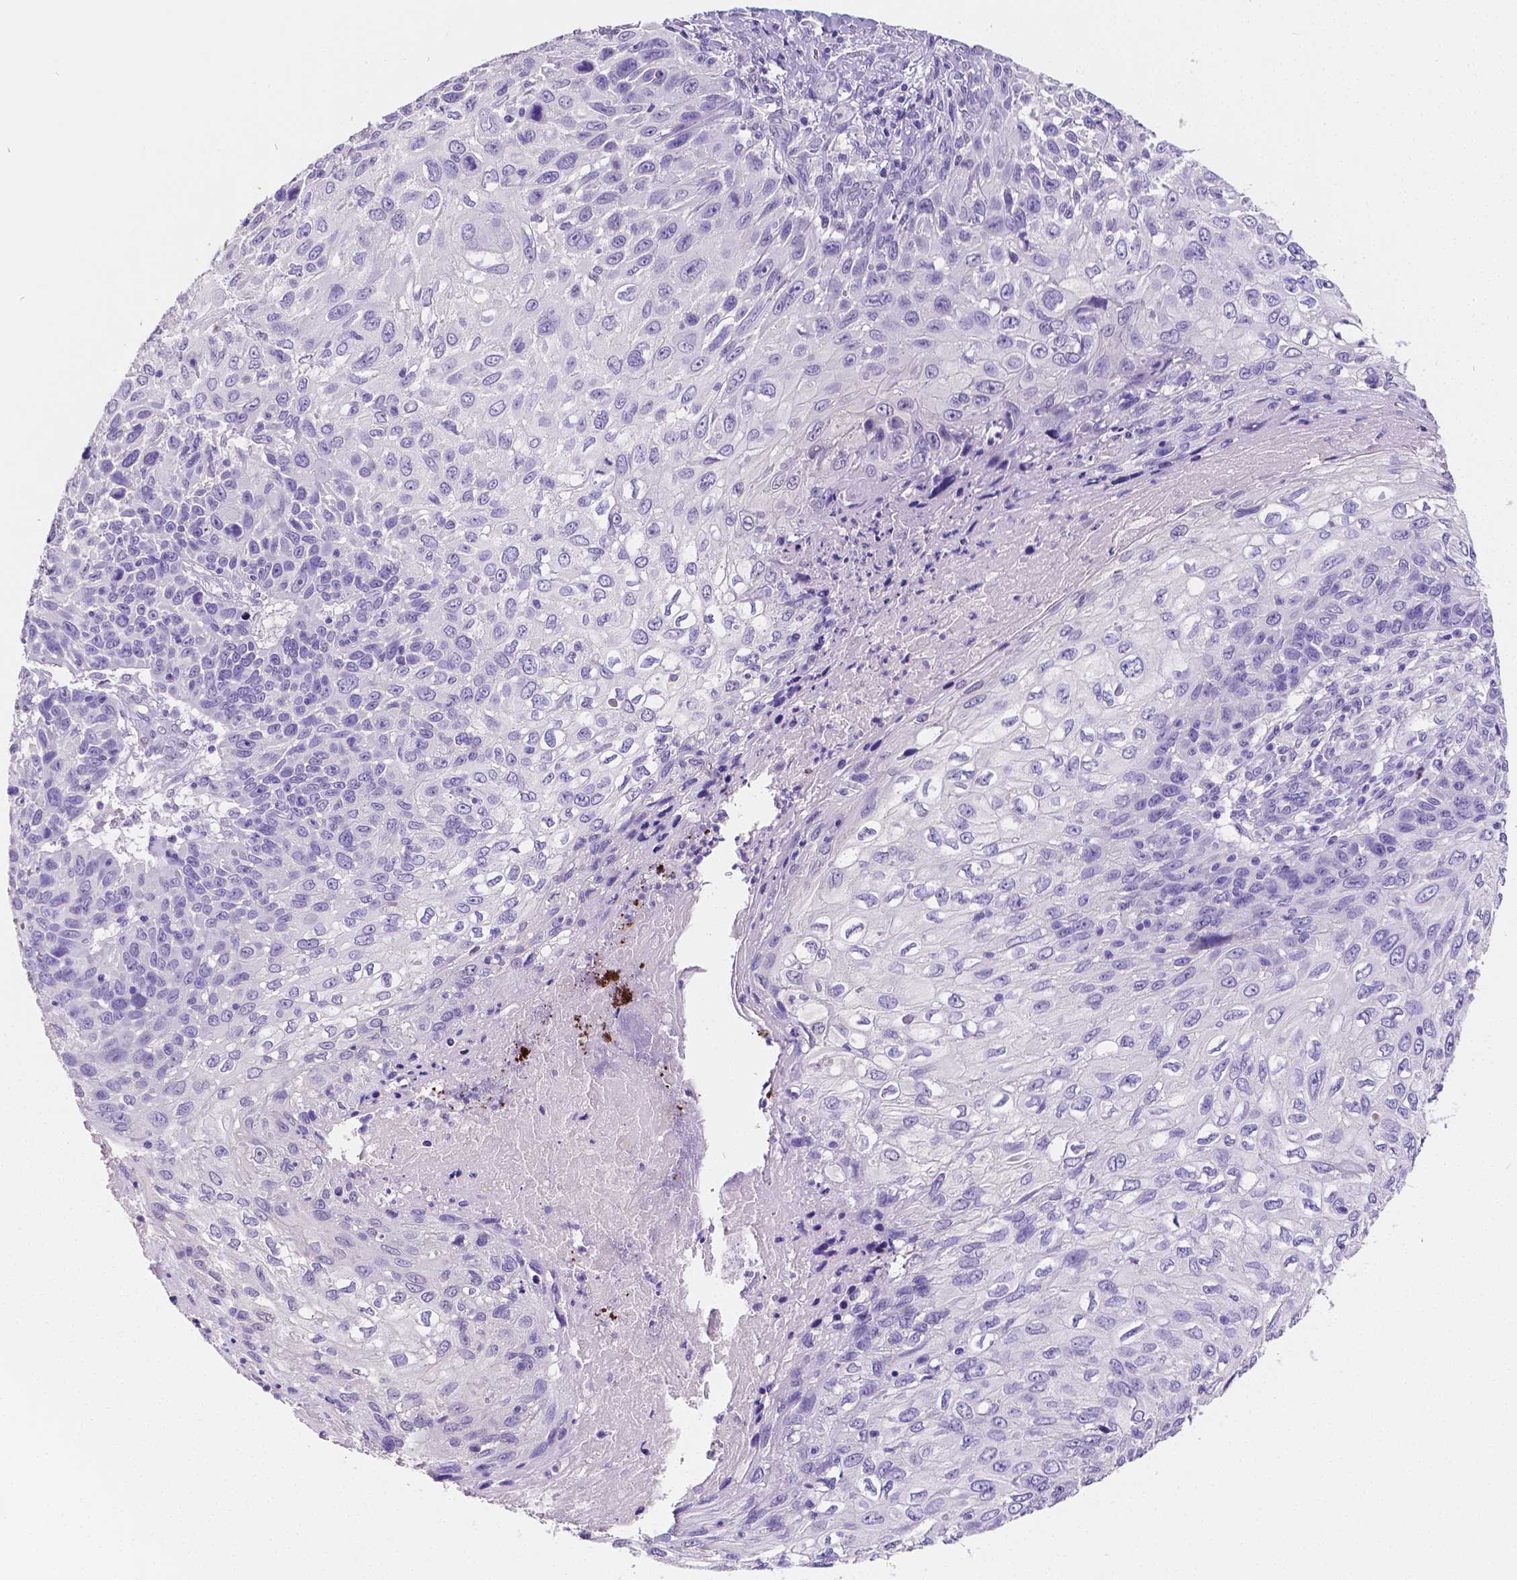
{"staining": {"intensity": "negative", "quantity": "none", "location": "none"}, "tissue": "skin cancer", "cell_type": "Tumor cells", "image_type": "cancer", "snomed": [{"axis": "morphology", "description": "Squamous cell carcinoma, NOS"}, {"axis": "topography", "description": "Skin"}], "caption": "DAB immunohistochemical staining of human skin cancer shows no significant expression in tumor cells.", "gene": "SATB2", "patient": {"sex": "male", "age": 92}}